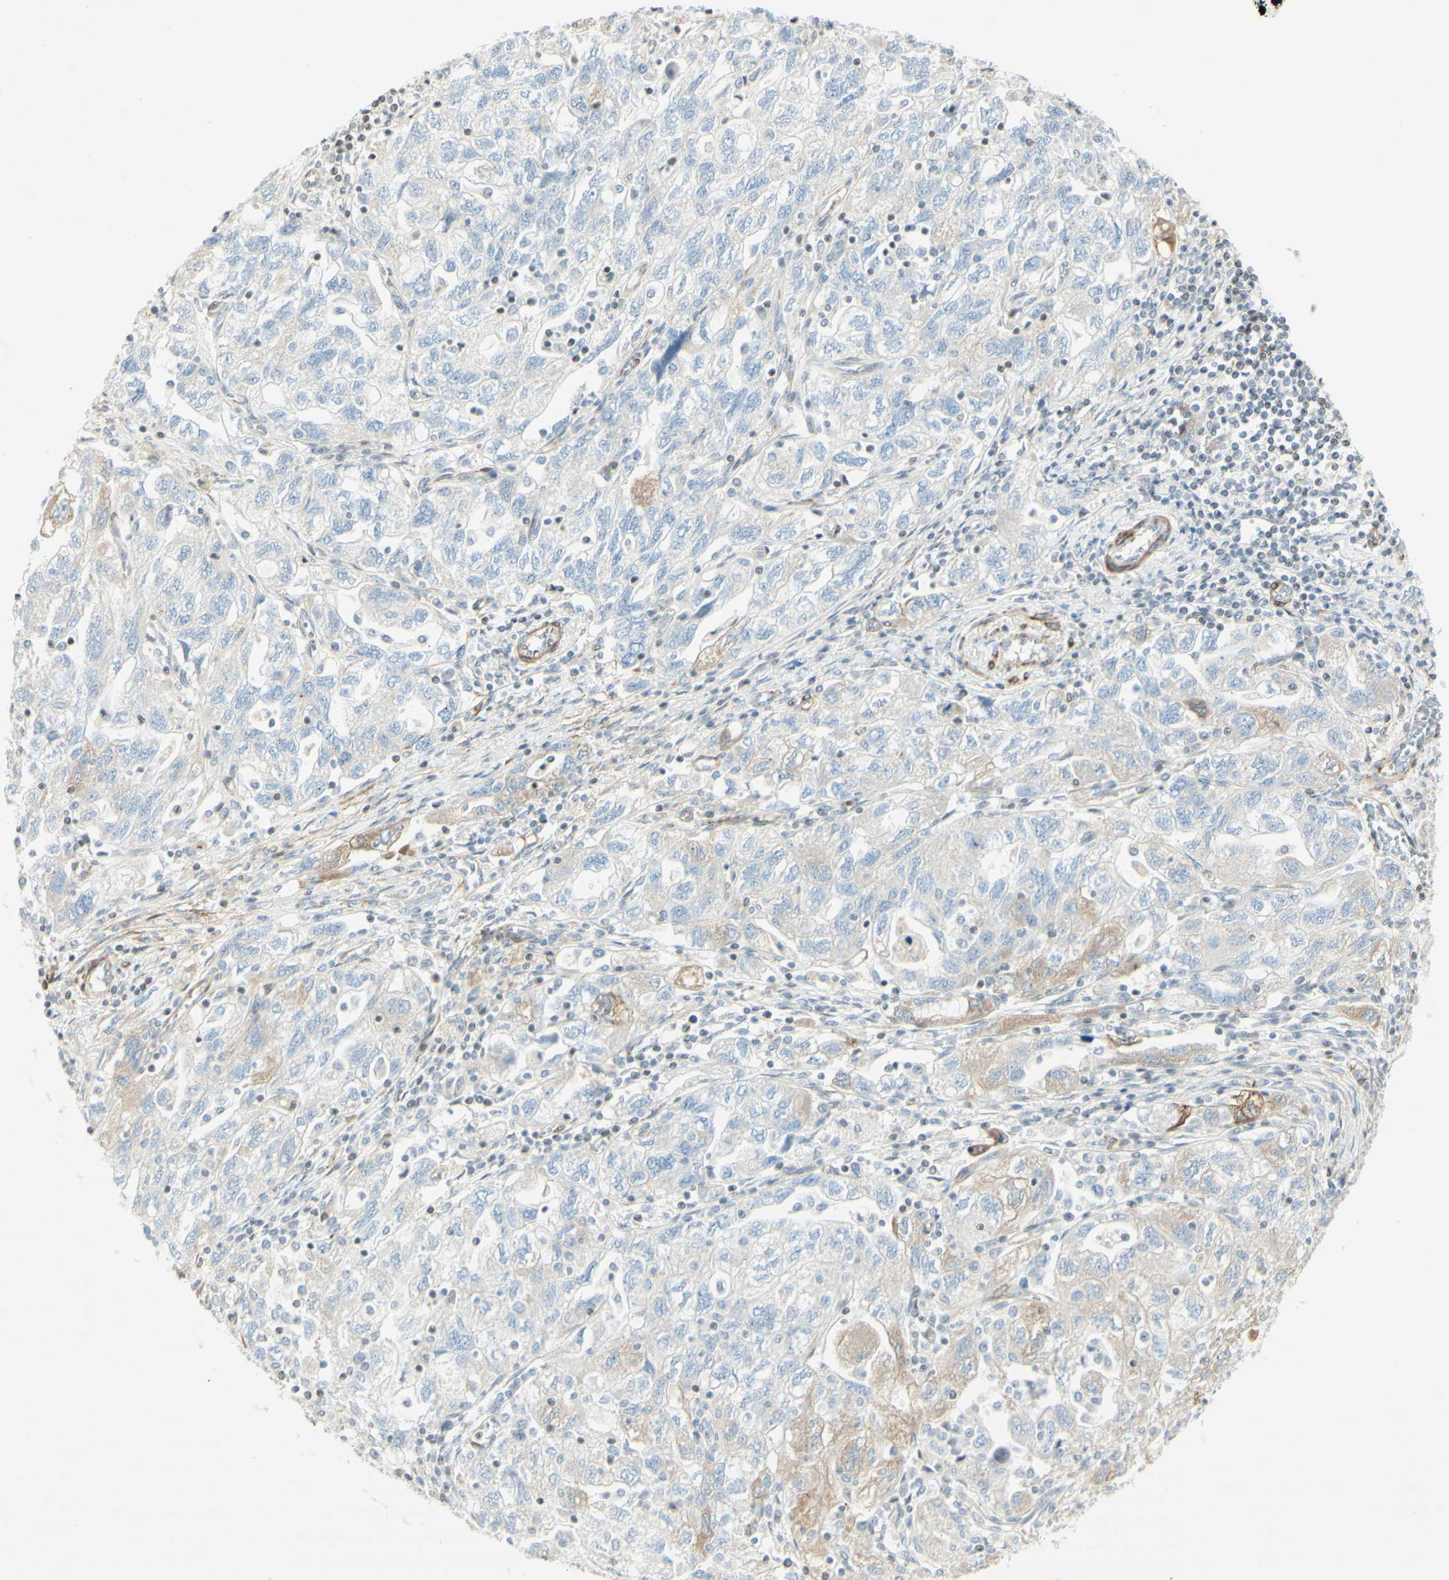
{"staining": {"intensity": "weak", "quantity": "<25%", "location": "cytoplasmic/membranous"}, "tissue": "ovarian cancer", "cell_type": "Tumor cells", "image_type": "cancer", "snomed": [{"axis": "morphology", "description": "Carcinoma, NOS"}, {"axis": "morphology", "description": "Cystadenocarcinoma, serous, NOS"}, {"axis": "topography", "description": "Ovary"}], "caption": "An image of human ovarian carcinoma is negative for staining in tumor cells. The staining is performed using DAB (3,3'-diaminobenzidine) brown chromogen with nuclei counter-stained in using hematoxylin.", "gene": "MAP1B", "patient": {"sex": "female", "age": 69}}